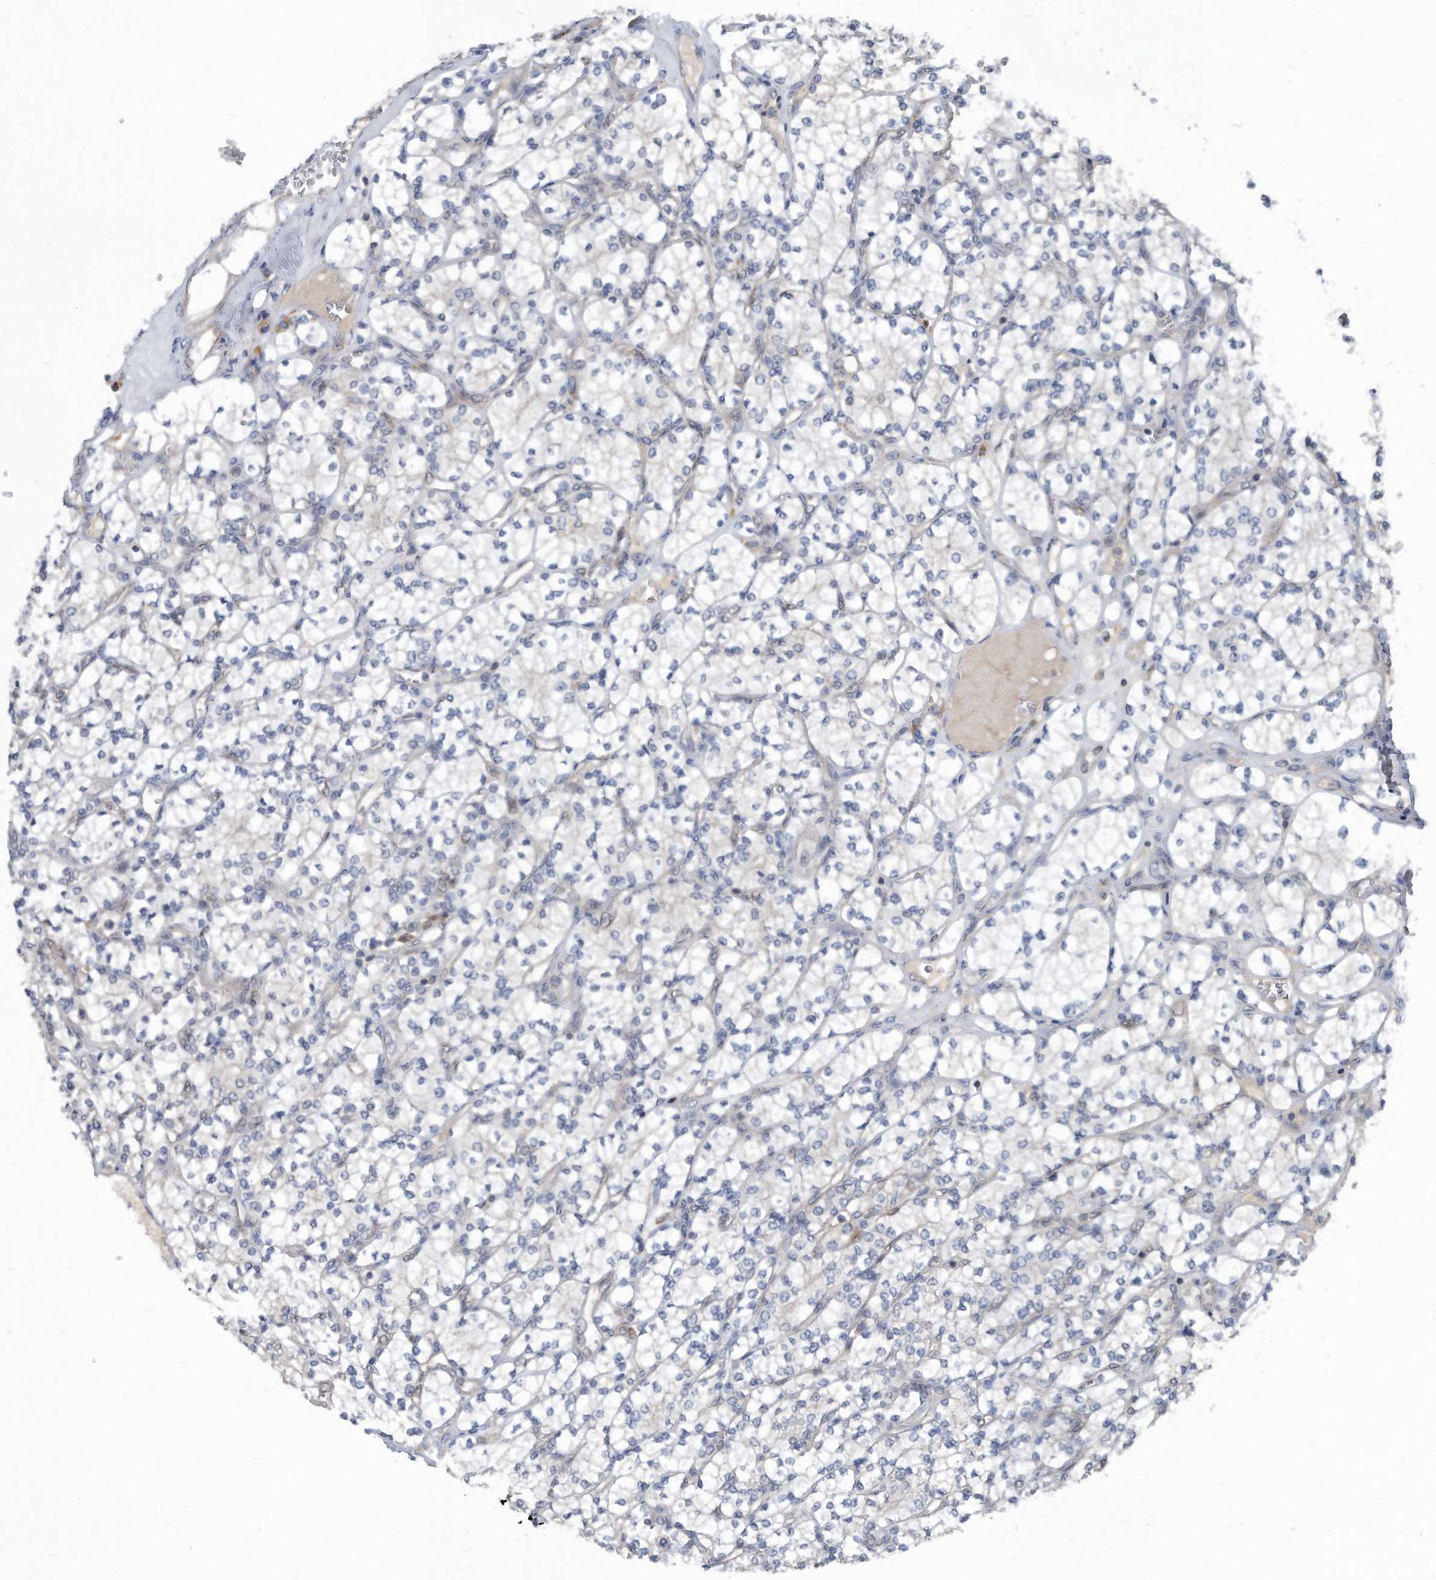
{"staining": {"intensity": "negative", "quantity": "none", "location": "none"}, "tissue": "renal cancer", "cell_type": "Tumor cells", "image_type": "cancer", "snomed": [{"axis": "morphology", "description": "Adenocarcinoma, NOS"}, {"axis": "topography", "description": "Kidney"}], "caption": "Renal cancer (adenocarcinoma) was stained to show a protein in brown. There is no significant expression in tumor cells.", "gene": "MAP2K6", "patient": {"sex": "male", "age": 77}}